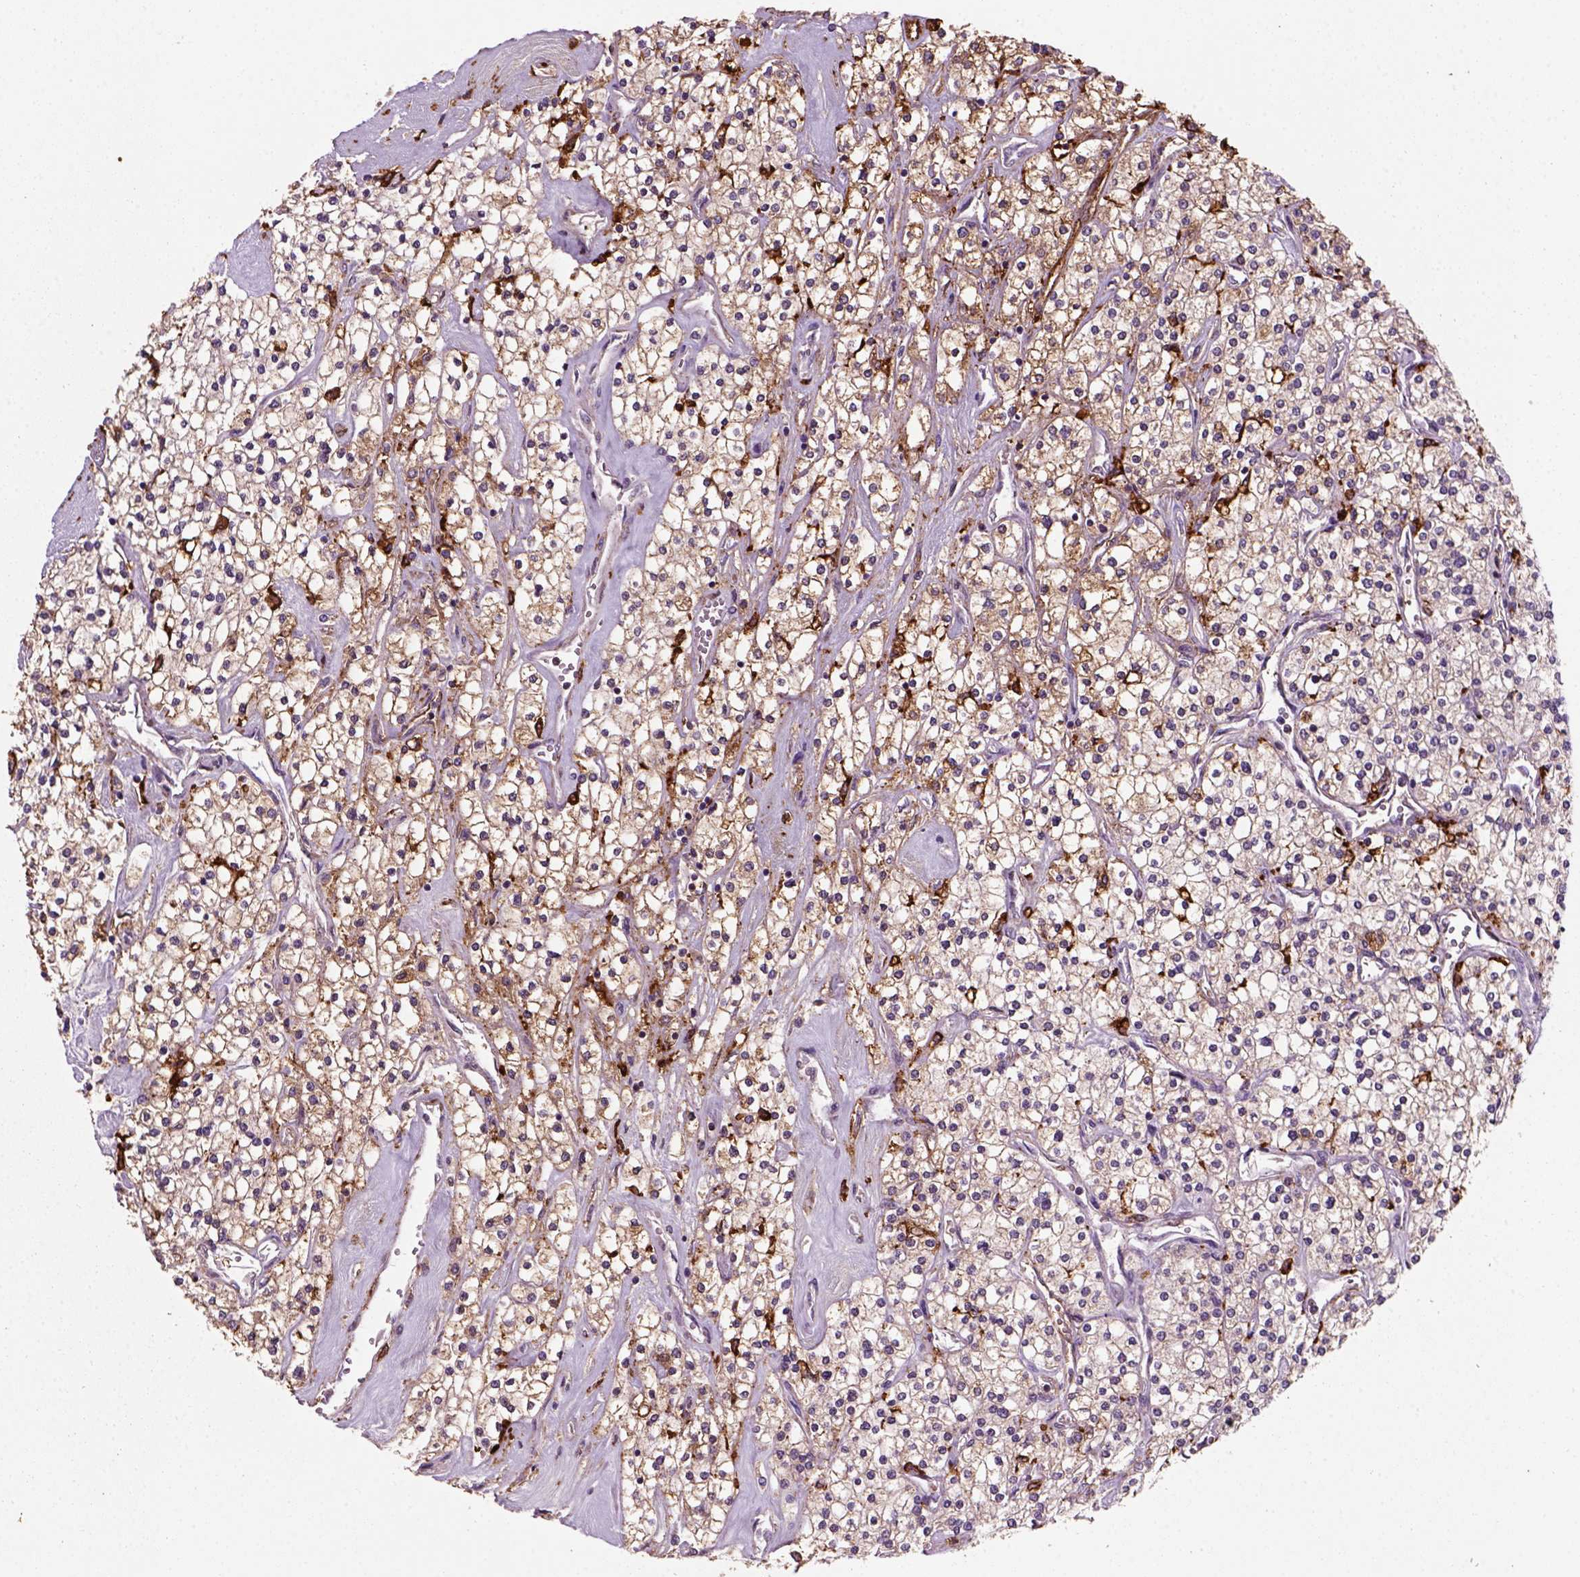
{"staining": {"intensity": "moderate", "quantity": "<25%", "location": "cytoplasmic/membranous"}, "tissue": "renal cancer", "cell_type": "Tumor cells", "image_type": "cancer", "snomed": [{"axis": "morphology", "description": "Adenocarcinoma, NOS"}, {"axis": "topography", "description": "Kidney"}], "caption": "Moderate cytoplasmic/membranous positivity is appreciated in about <25% of tumor cells in renal adenocarcinoma. The protein of interest is shown in brown color, while the nuclei are stained blue.", "gene": "MARCKS", "patient": {"sex": "male", "age": 80}}